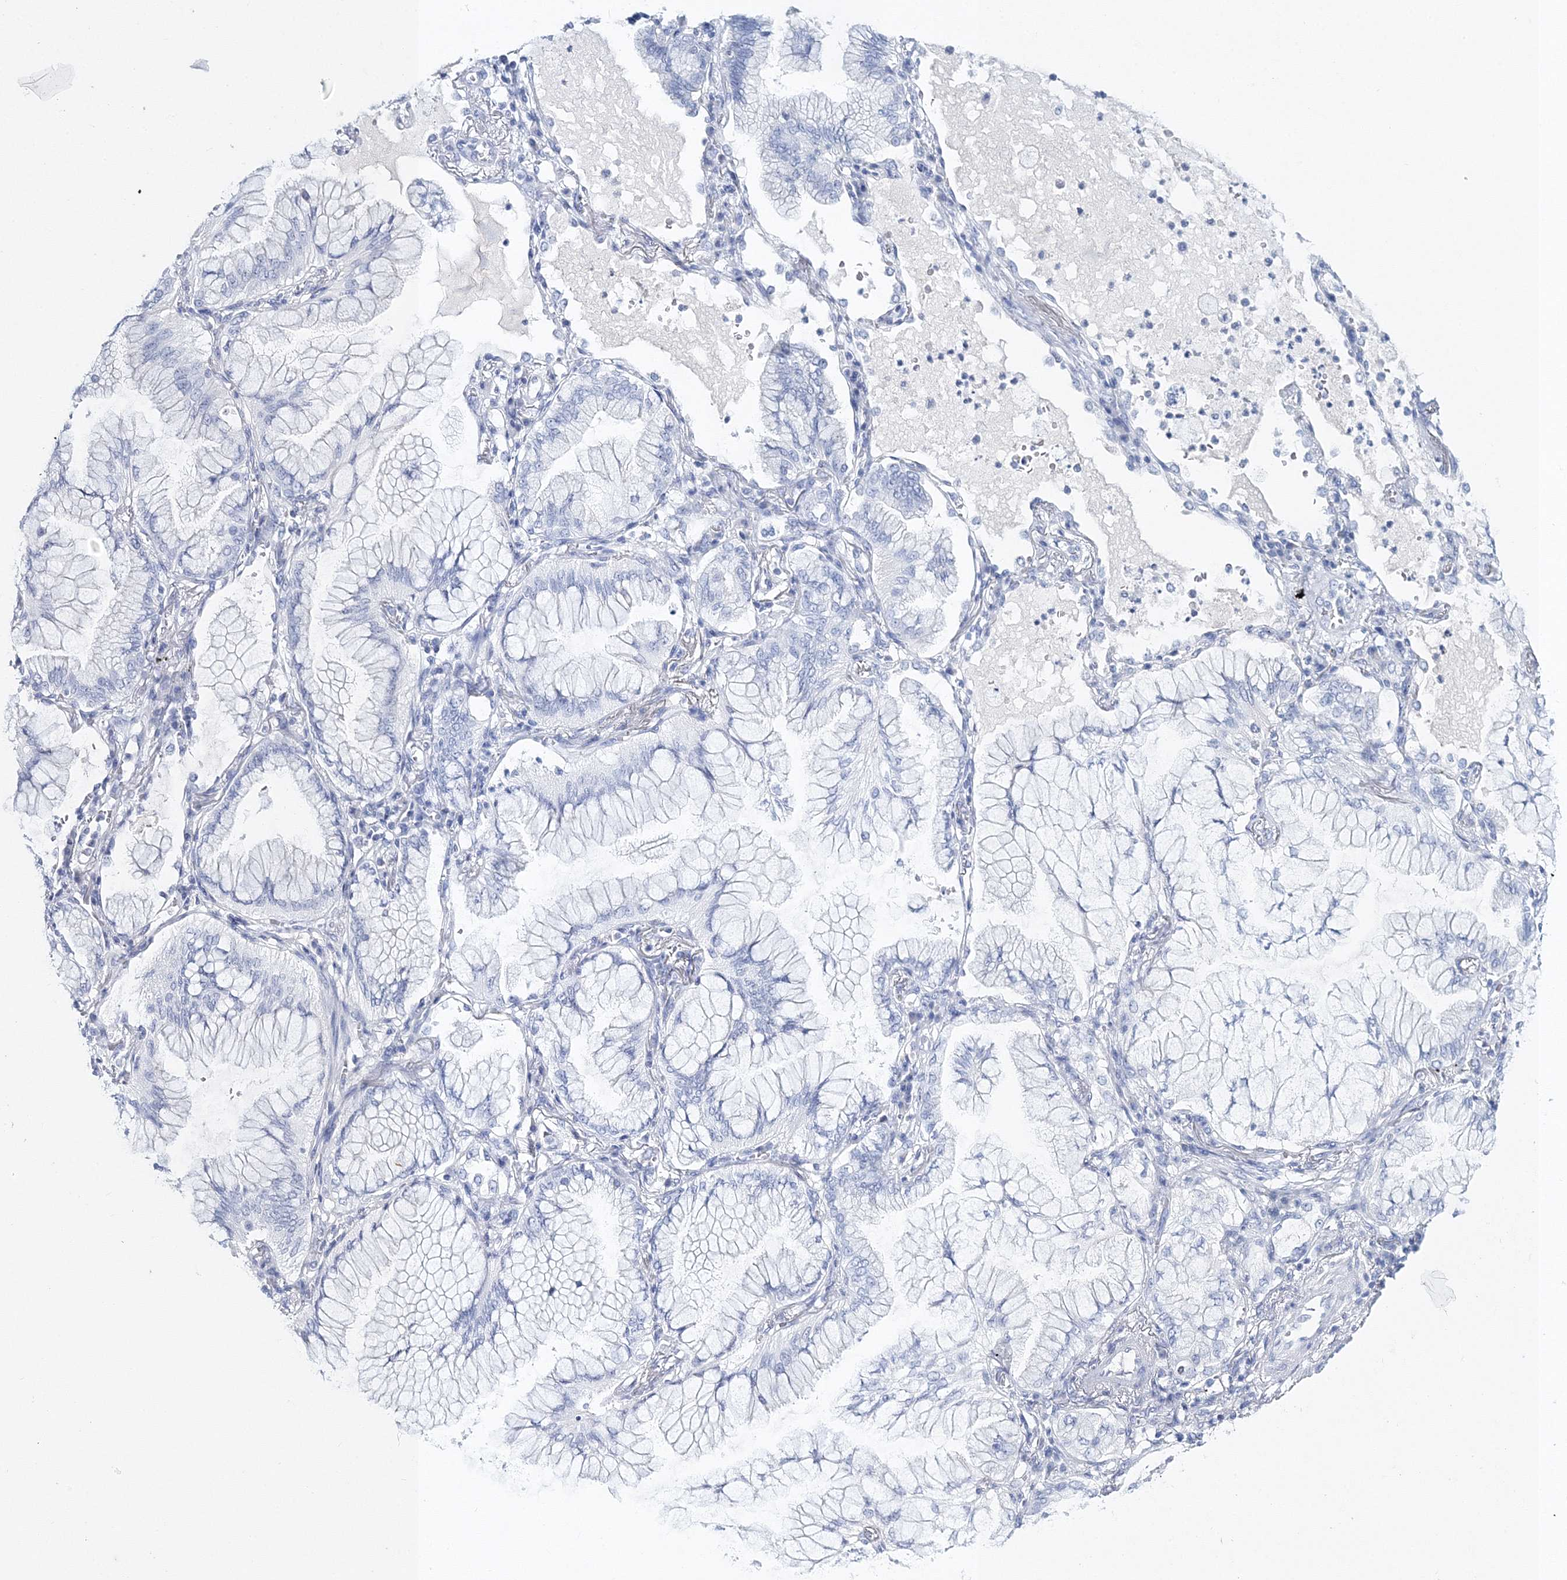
{"staining": {"intensity": "negative", "quantity": "none", "location": "none"}, "tissue": "lung cancer", "cell_type": "Tumor cells", "image_type": "cancer", "snomed": [{"axis": "morphology", "description": "Adenocarcinoma, NOS"}, {"axis": "topography", "description": "Lung"}], "caption": "This image is of lung adenocarcinoma stained with immunohistochemistry (IHC) to label a protein in brown with the nuclei are counter-stained blue. There is no positivity in tumor cells.", "gene": "MYOZ2", "patient": {"sex": "female", "age": 70}}